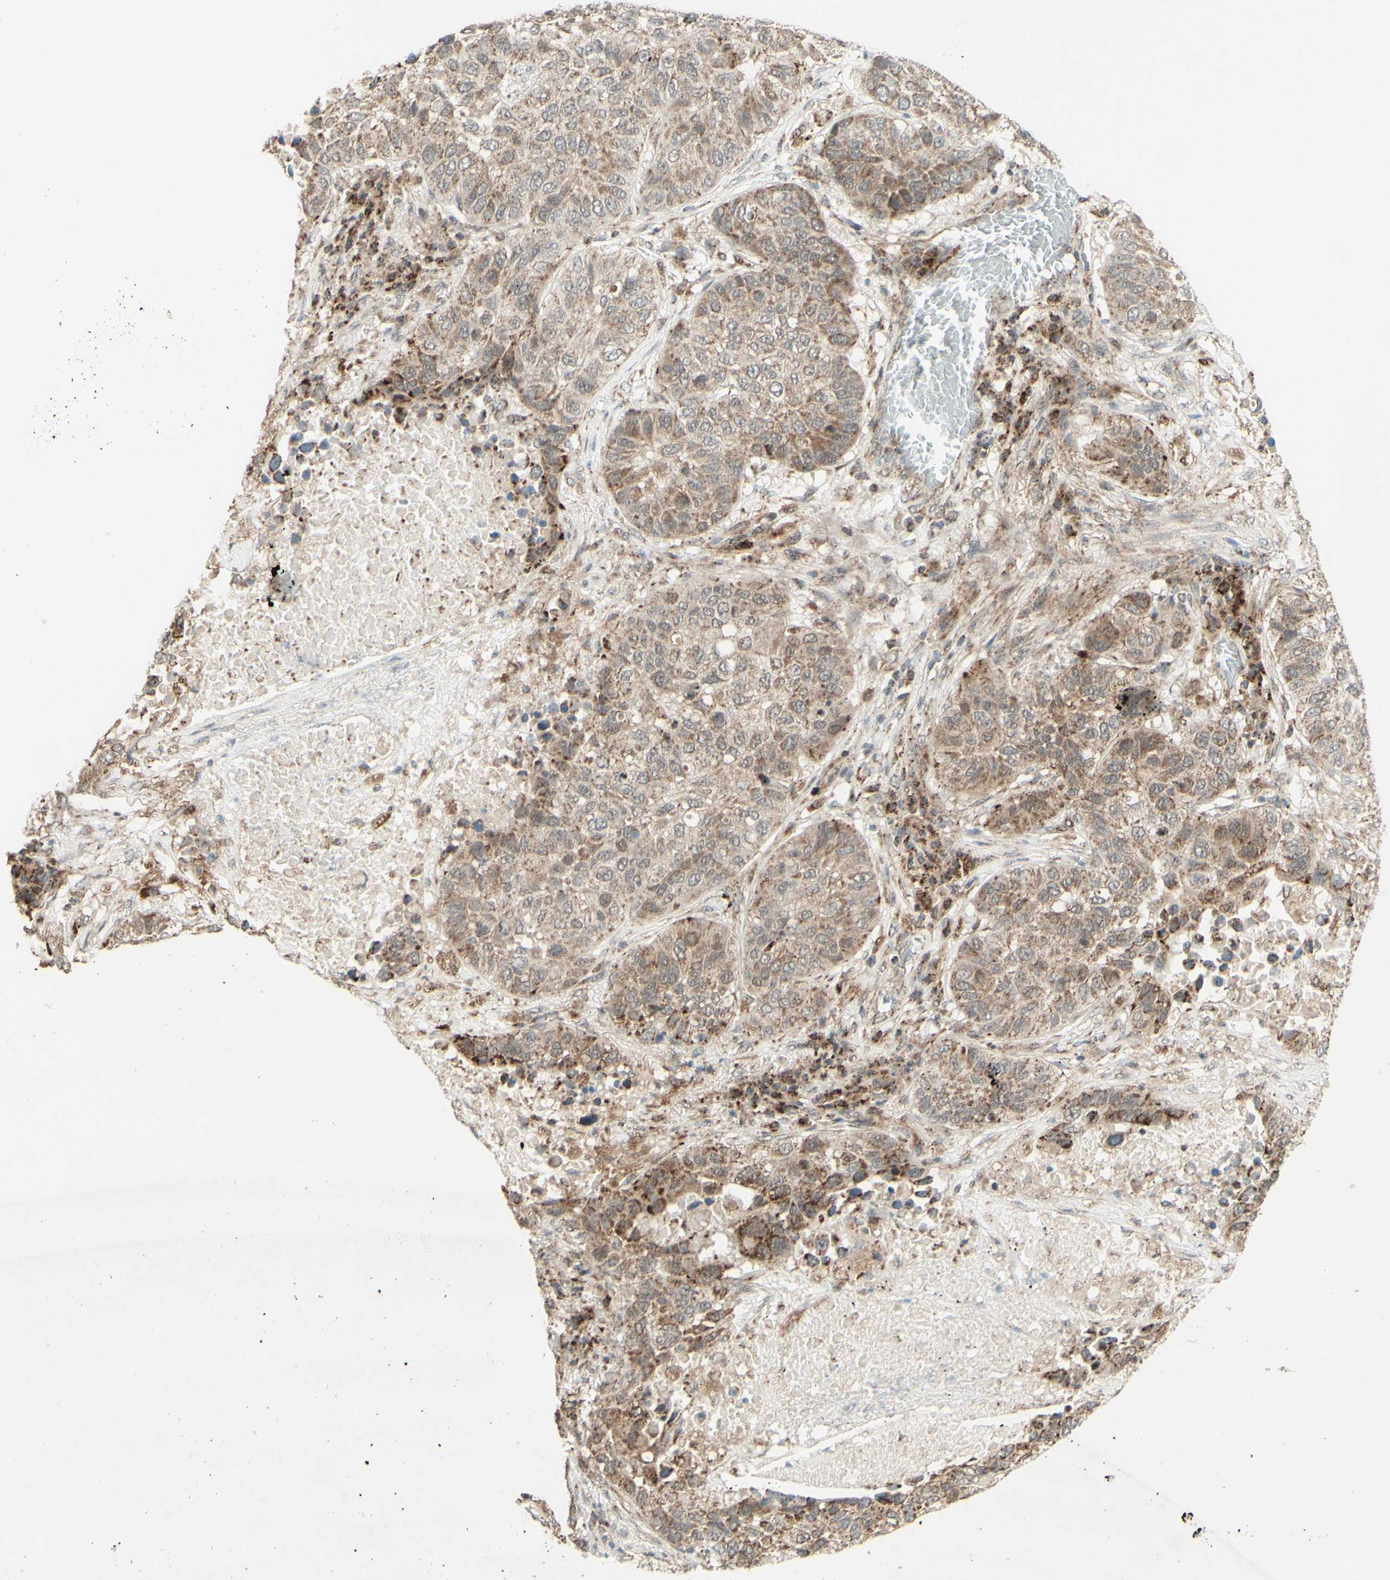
{"staining": {"intensity": "moderate", "quantity": ">75%", "location": "cytoplasmic/membranous"}, "tissue": "lung cancer", "cell_type": "Tumor cells", "image_type": "cancer", "snomed": [{"axis": "morphology", "description": "Squamous cell carcinoma, NOS"}, {"axis": "topography", "description": "Lung"}], "caption": "DAB (3,3'-diaminobenzidine) immunohistochemical staining of human lung cancer (squamous cell carcinoma) reveals moderate cytoplasmic/membranous protein positivity in approximately >75% of tumor cells.", "gene": "DHRS3", "patient": {"sex": "male", "age": 57}}